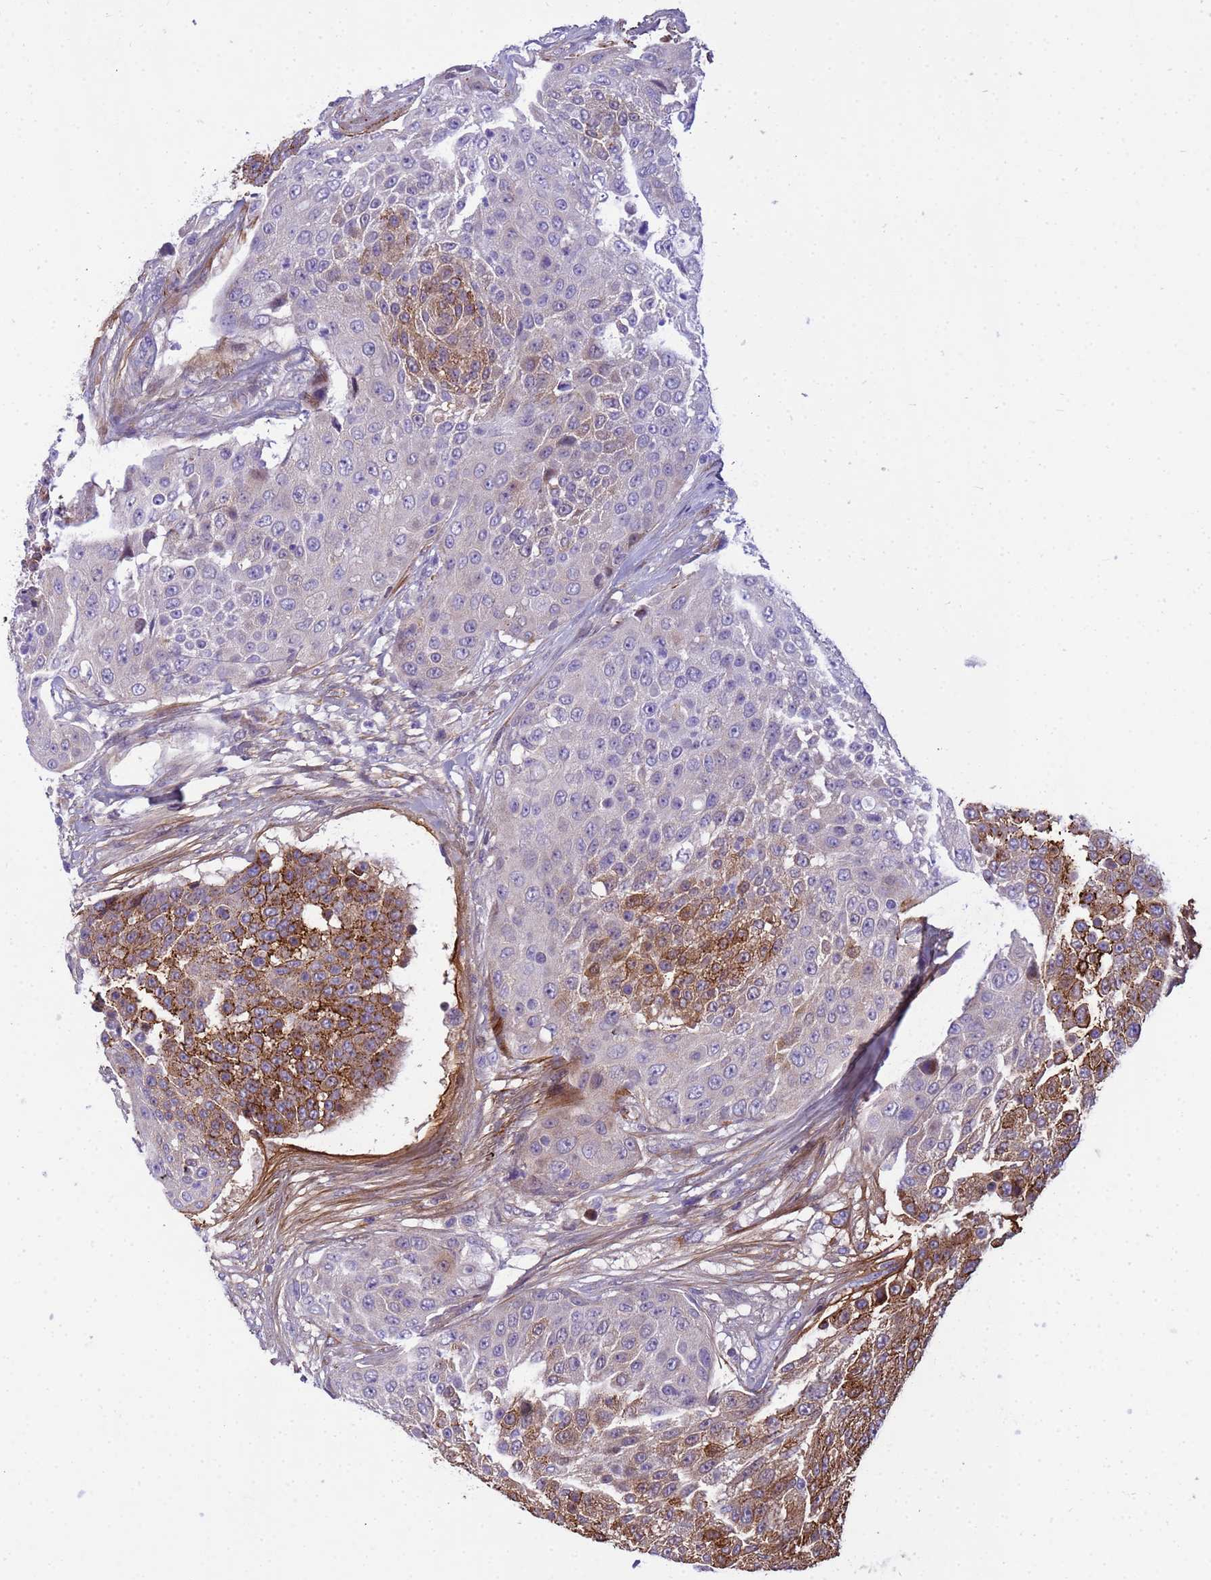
{"staining": {"intensity": "moderate", "quantity": "<25%", "location": "cytoplasmic/membranous"}, "tissue": "urothelial cancer", "cell_type": "Tumor cells", "image_type": "cancer", "snomed": [{"axis": "morphology", "description": "Urothelial carcinoma, High grade"}, {"axis": "topography", "description": "Urinary bladder"}], "caption": "A brown stain highlights moderate cytoplasmic/membranous staining of a protein in human high-grade urothelial carcinoma tumor cells. Using DAB (3,3'-diaminobenzidine) (brown) and hematoxylin (blue) stains, captured at high magnification using brightfield microscopy.", "gene": "P2RX7", "patient": {"sex": "female", "age": 63}}